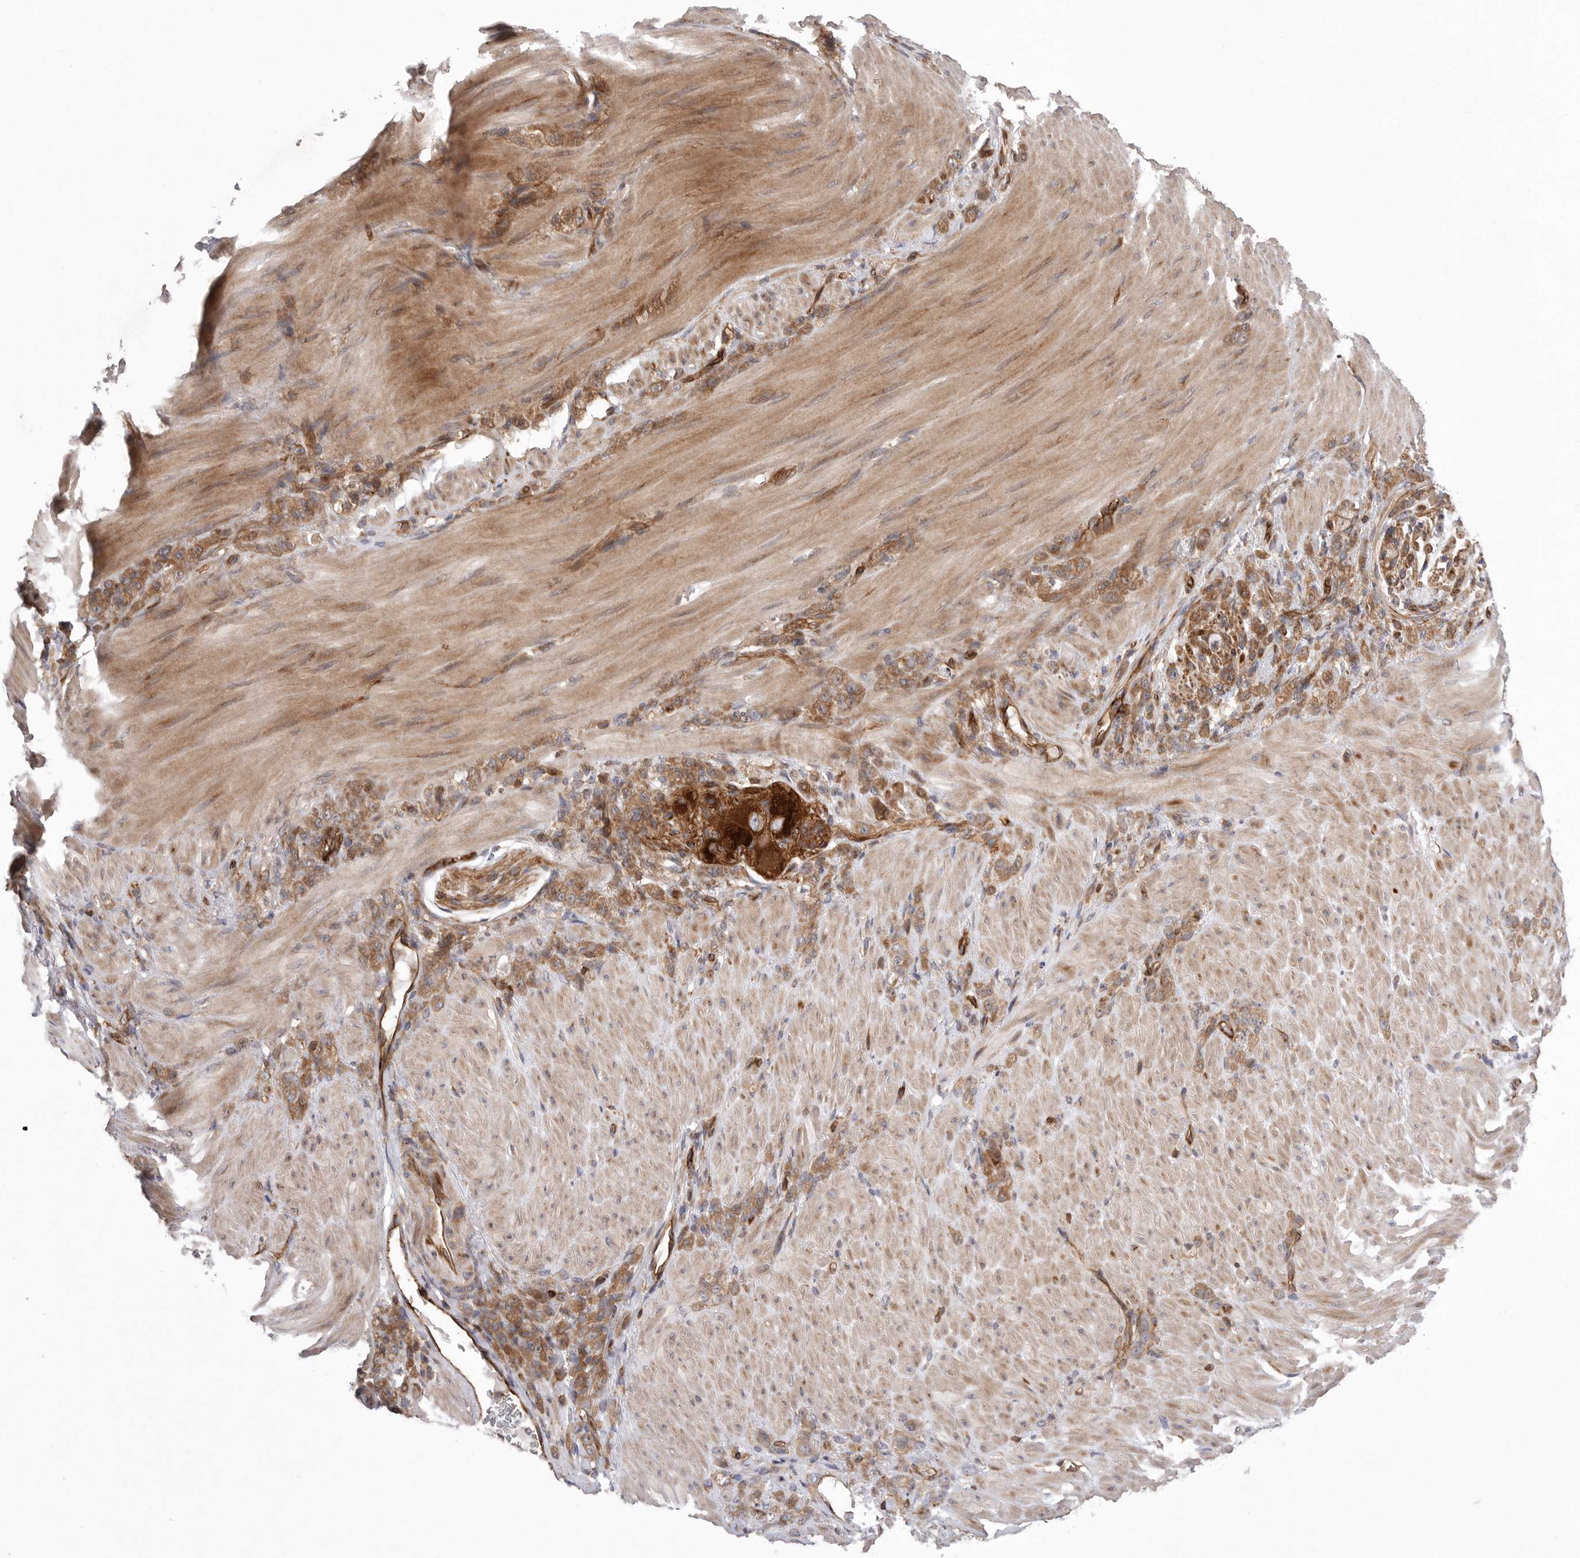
{"staining": {"intensity": "moderate", "quantity": ">75%", "location": "cytoplasmic/membranous"}, "tissue": "stomach cancer", "cell_type": "Tumor cells", "image_type": "cancer", "snomed": [{"axis": "morphology", "description": "Normal tissue, NOS"}, {"axis": "morphology", "description": "Adenocarcinoma, NOS"}, {"axis": "topography", "description": "Stomach"}], "caption": "Moderate cytoplasmic/membranous expression for a protein is appreciated in about >75% of tumor cells of stomach cancer using immunohistochemistry.", "gene": "PRKCH", "patient": {"sex": "male", "age": 82}}